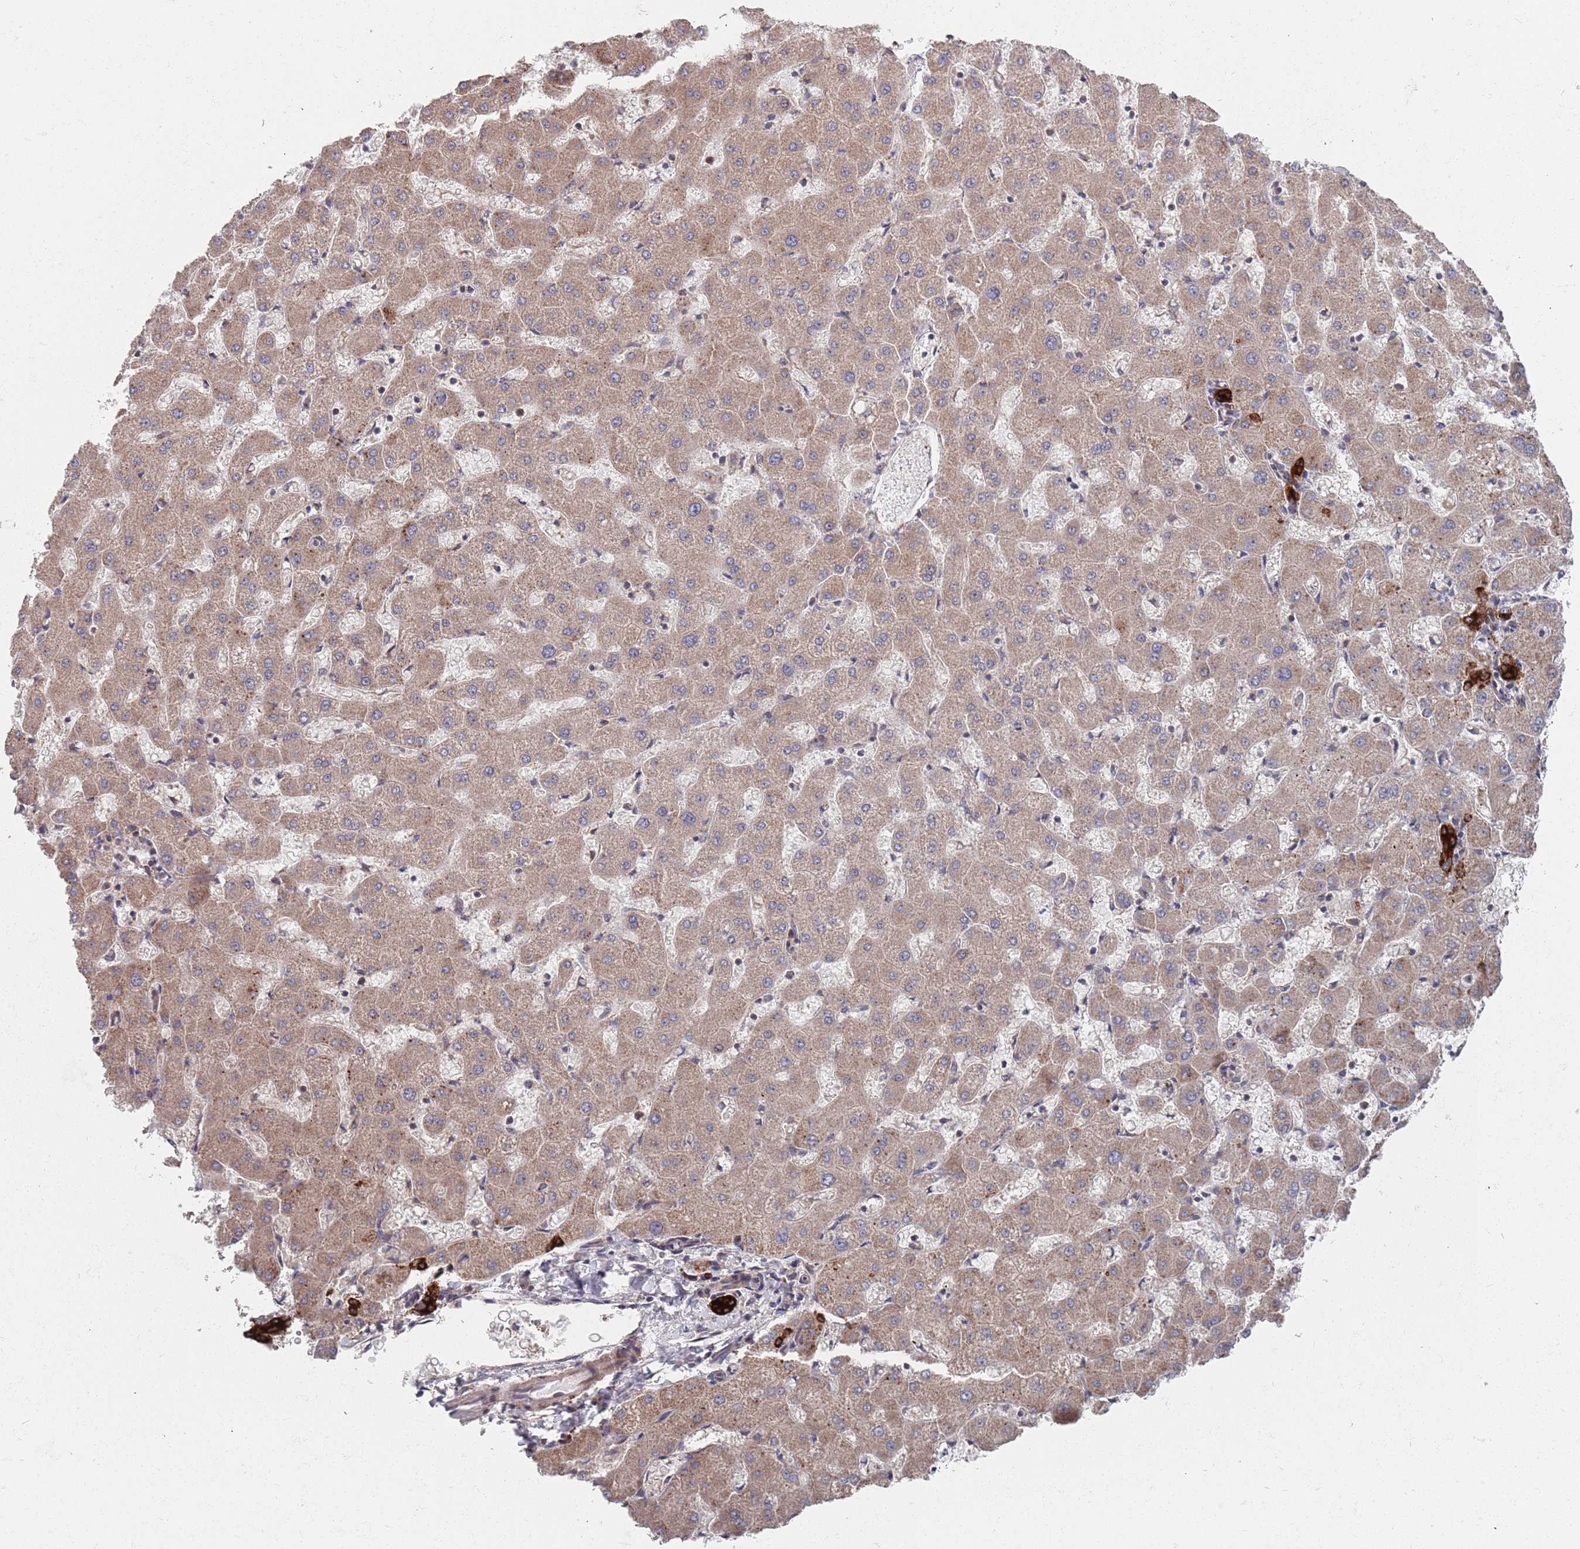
{"staining": {"intensity": "strong", "quantity": ">75%", "location": "cytoplasmic/membranous"}, "tissue": "liver", "cell_type": "Cholangiocytes", "image_type": "normal", "snomed": [{"axis": "morphology", "description": "Normal tissue, NOS"}, {"axis": "topography", "description": "Liver"}], "caption": "Strong cytoplasmic/membranous expression is identified in about >75% of cholangiocytes in benign liver. (IHC, brightfield microscopy, high magnification).", "gene": "UNC45A", "patient": {"sex": "female", "age": 63}}